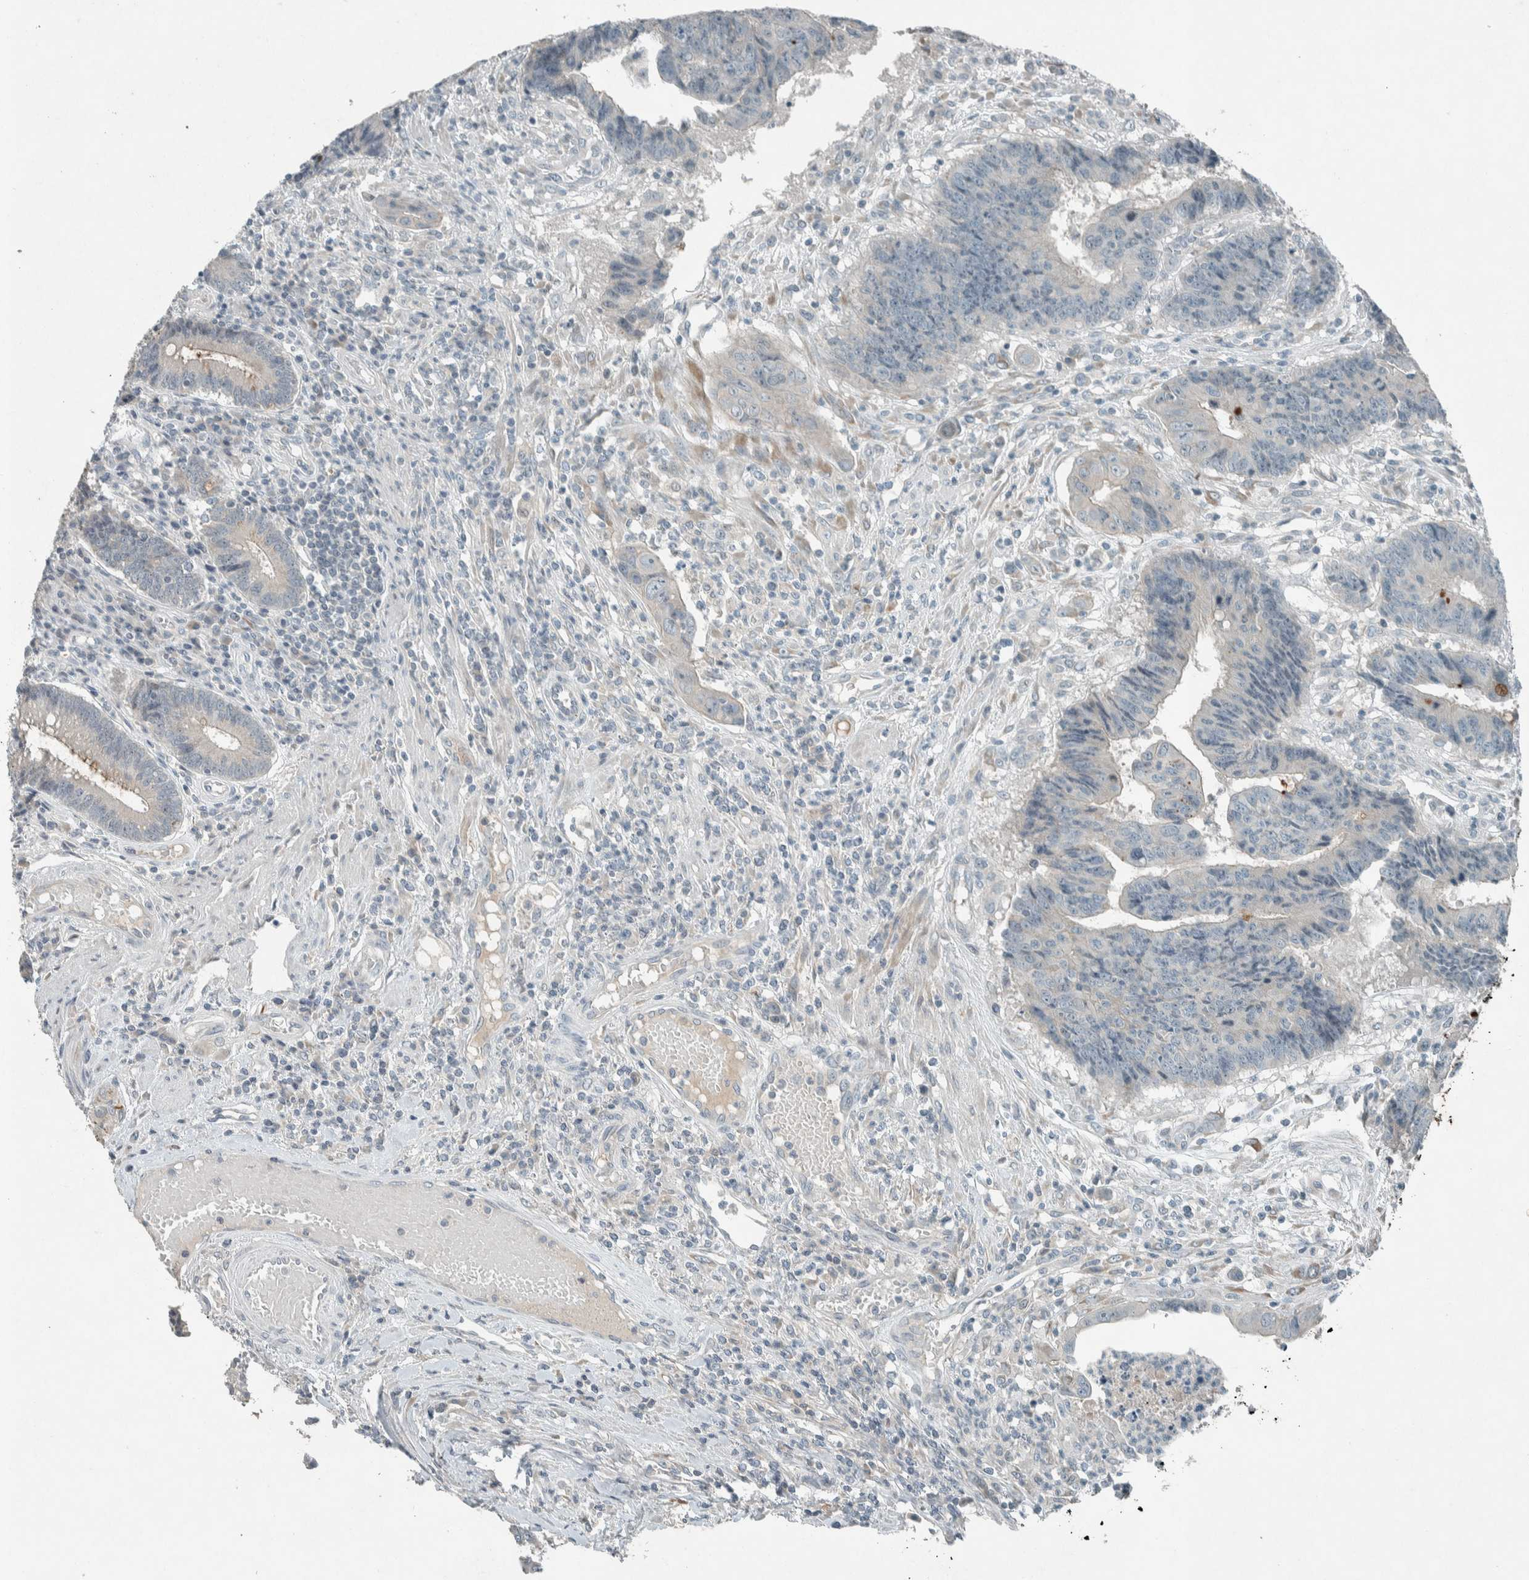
{"staining": {"intensity": "negative", "quantity": "none", "location": "none"}, "tissue": "colorectal cancer", "cell_type": "Tumor cells", "image_type": "cancer", "snomed": [{"axis": "morphology", "description": "Adenocarcinoma, NOS"}, {"axis": "topography", "description": "Rectum"}], "caption": "The histopathology image reveals no staining of tumor cells in adenocarcinoma (colorectal).", "gene": "CERCAM", "patient": {"sex": "male", "age": 84}}